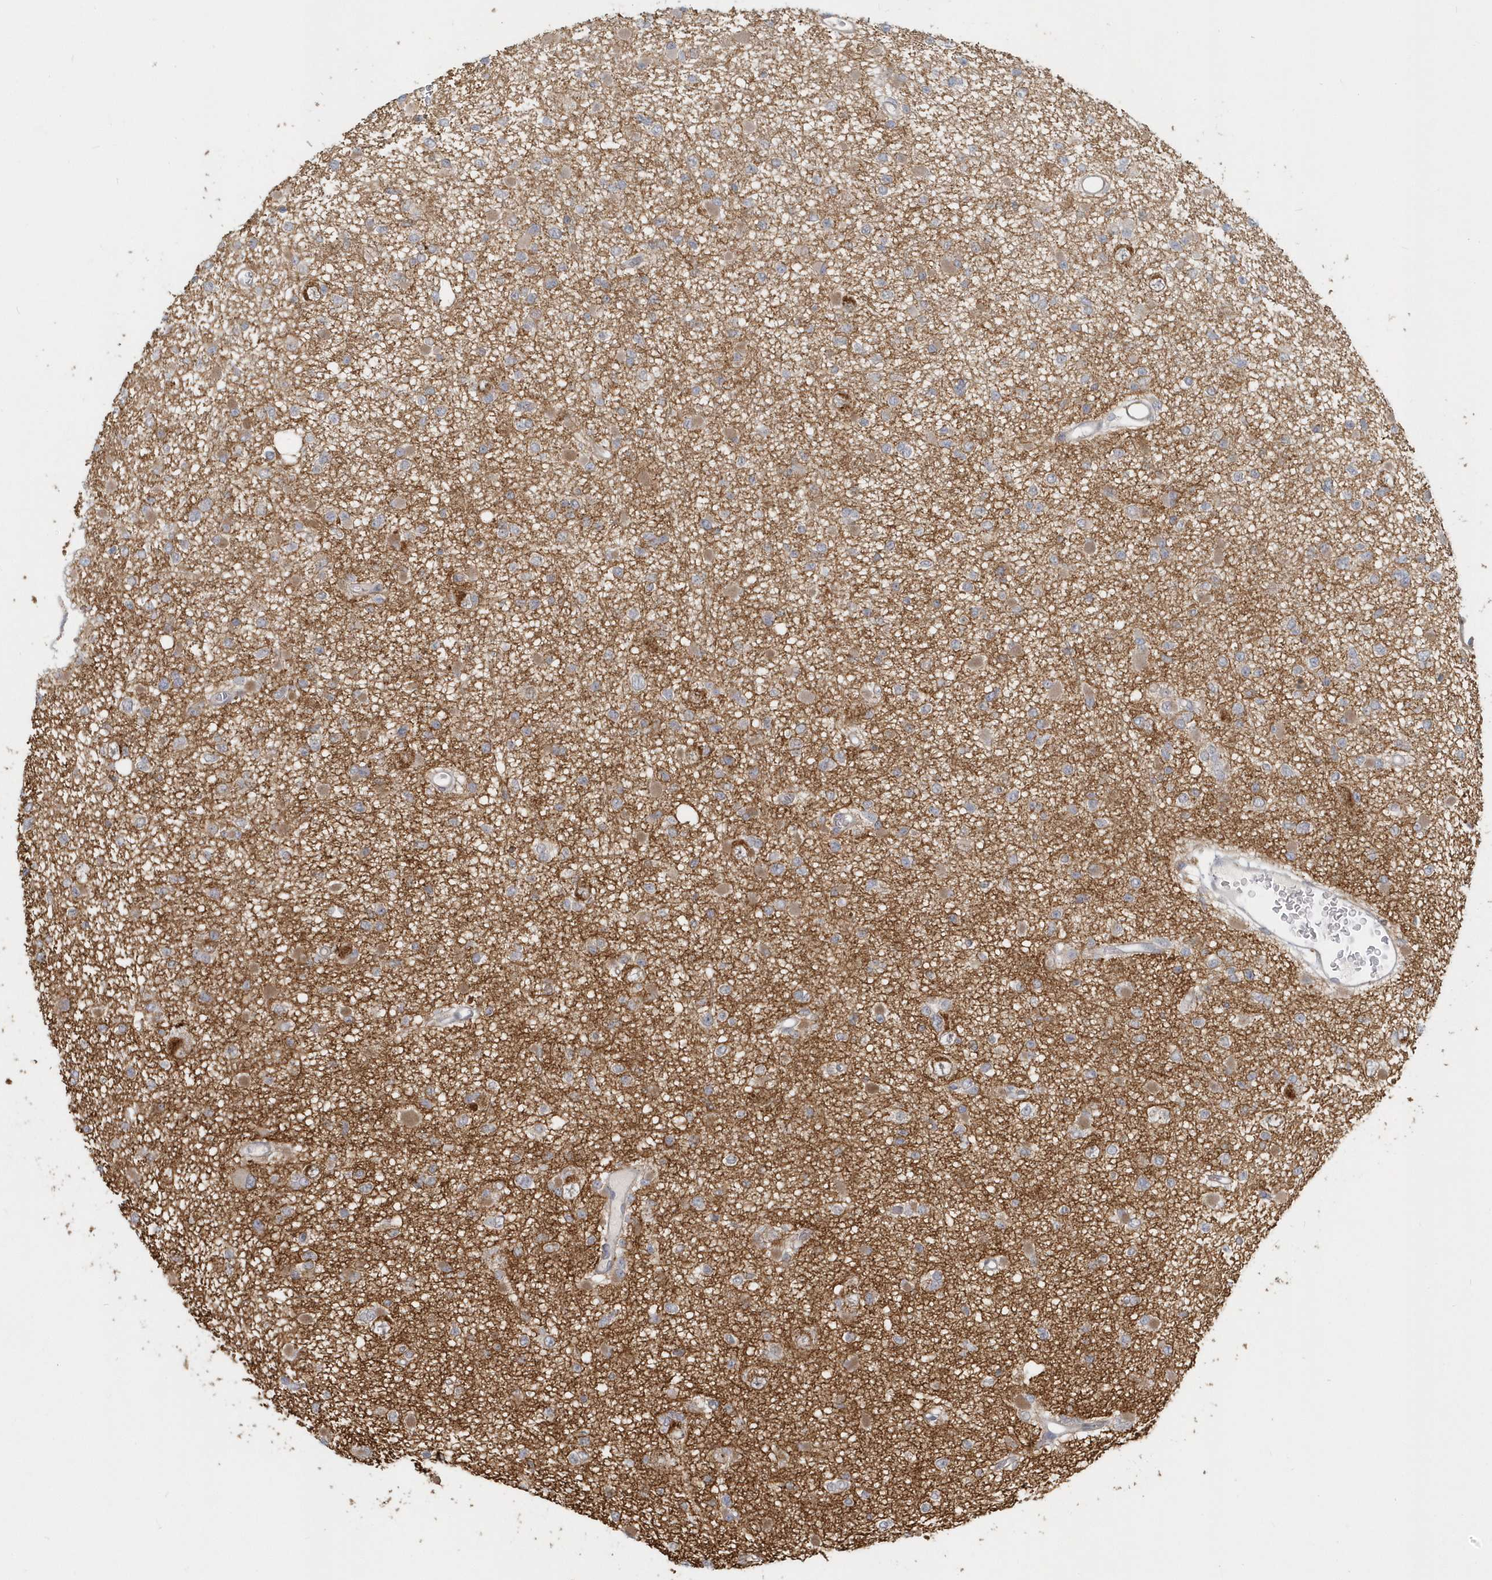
{"staining": {"intensity": "moderate", "quantity": "25%-75%", "location": "cytoplasmic/membranous"}, "tissue": "glioma", "cell_type": "Tumor cells", "image_type": "cancer", "snomed": [{"axis": "morphology", "description": "Glioma, malignant, Low grade"}, {"axis": "topography", "description": "Brain"}], "caption": "A photomicrograph of human malignant low-grade glioma stained for a protein reveals moderate cytoplasmic/membranous brown staining in tumor cells. Using DAB (3,3'-diaminobenzidine) (brown) and hematoxylin (blue) stains, captured at high magnification using brightfield microscopy.", "gene": "NAPB", "patient": {"sex": "female", "age": 22}}